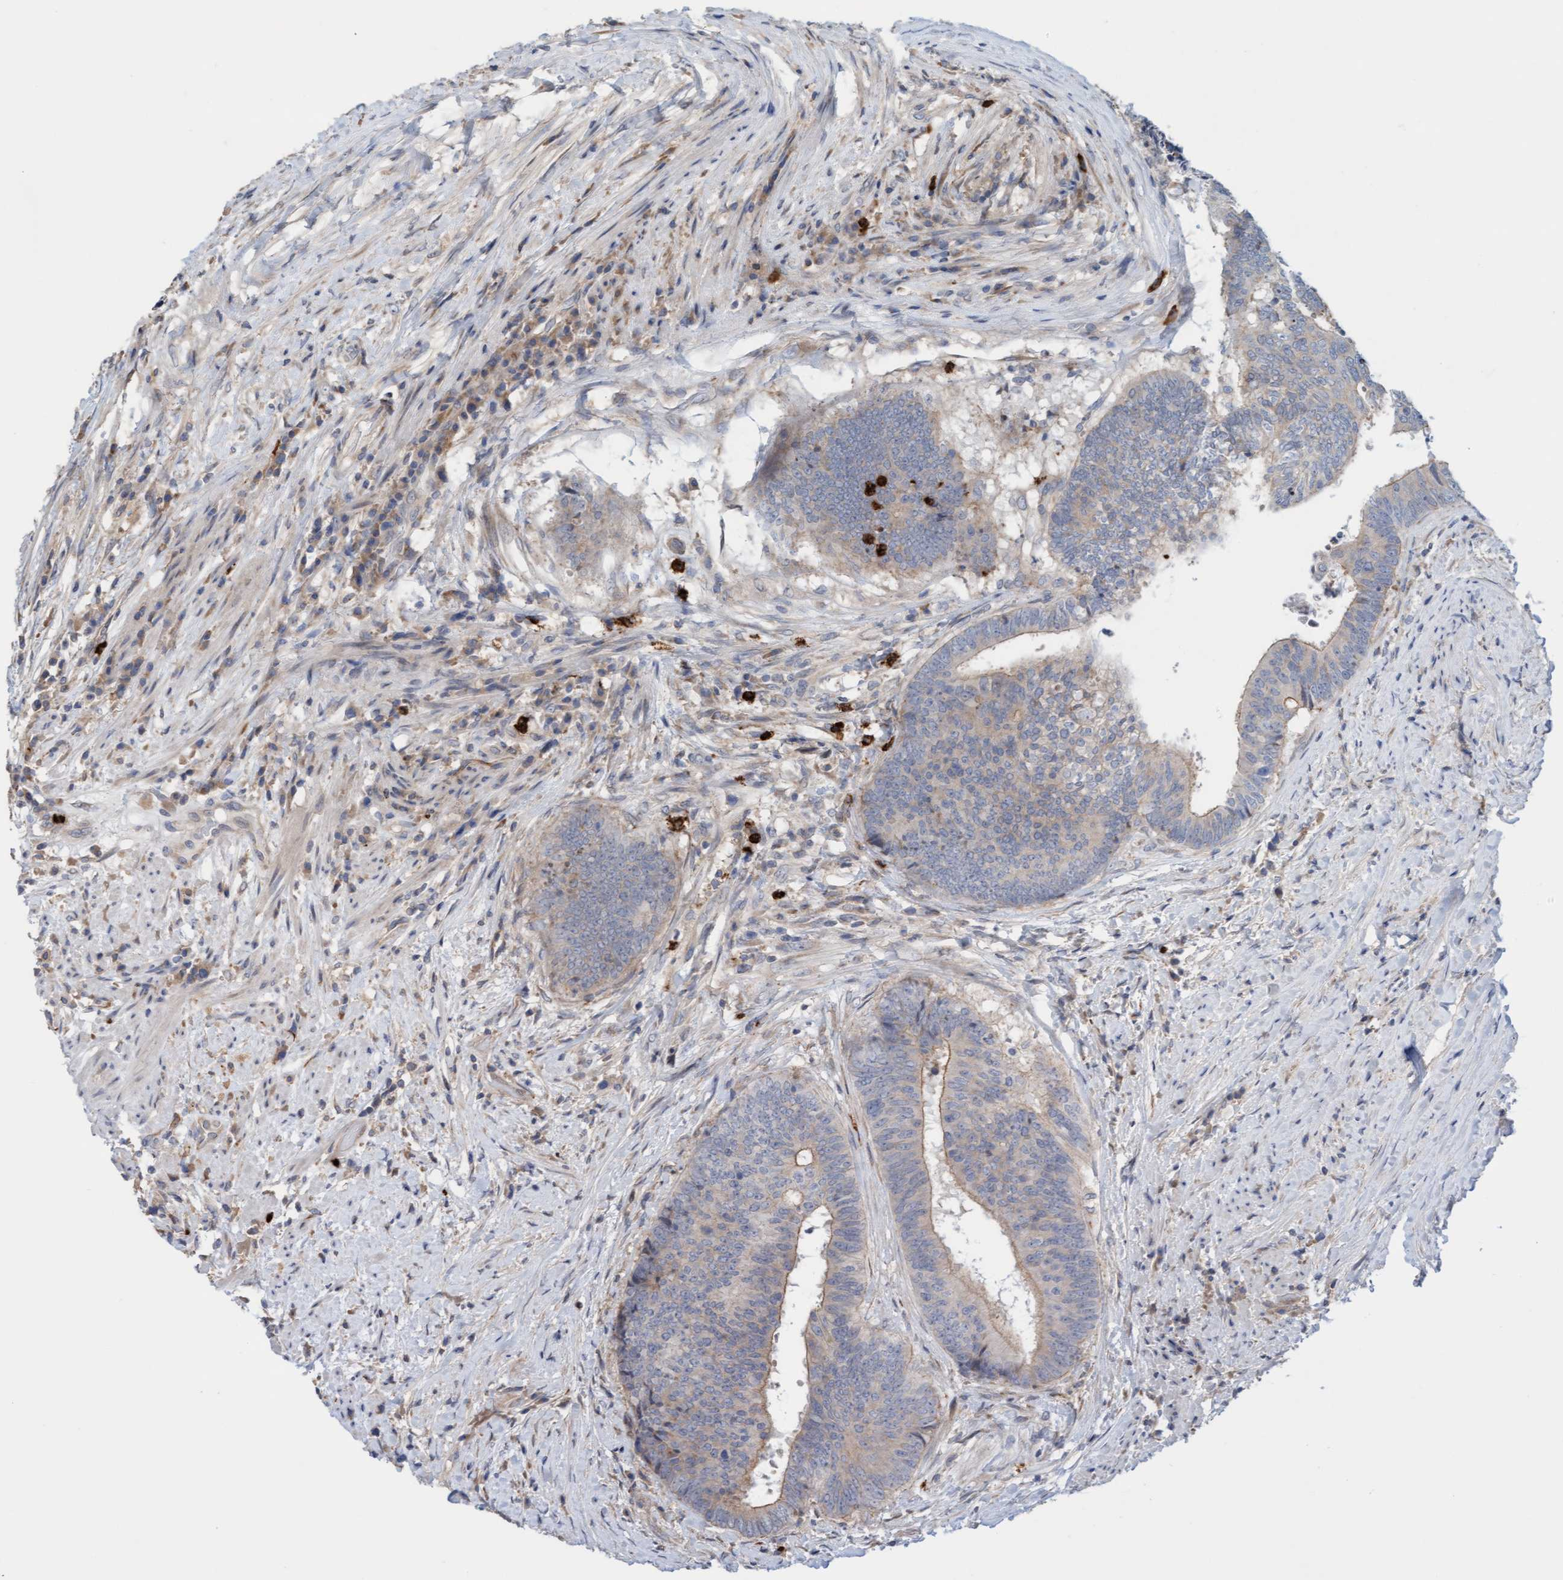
{"staining": {"intensity": "weak", "quantity": "<25%", "location": "cytoplasmic/membranous"}, "tissue": "colorectal cancer", "cell_type": "Tumor cells", "image_type": "cancer", "snomed": [{"axis": "morphology", "description": "Adenocarcinoma, NOS"}, {"axis": "topography", "description": "Rectum"}], "caption": "Immunohistochemical staining of colorectal cancer demonstrates no significant staining in tumor cells.", "gene": "MMP8", "patient": {"sex": "male", "age": 72}}